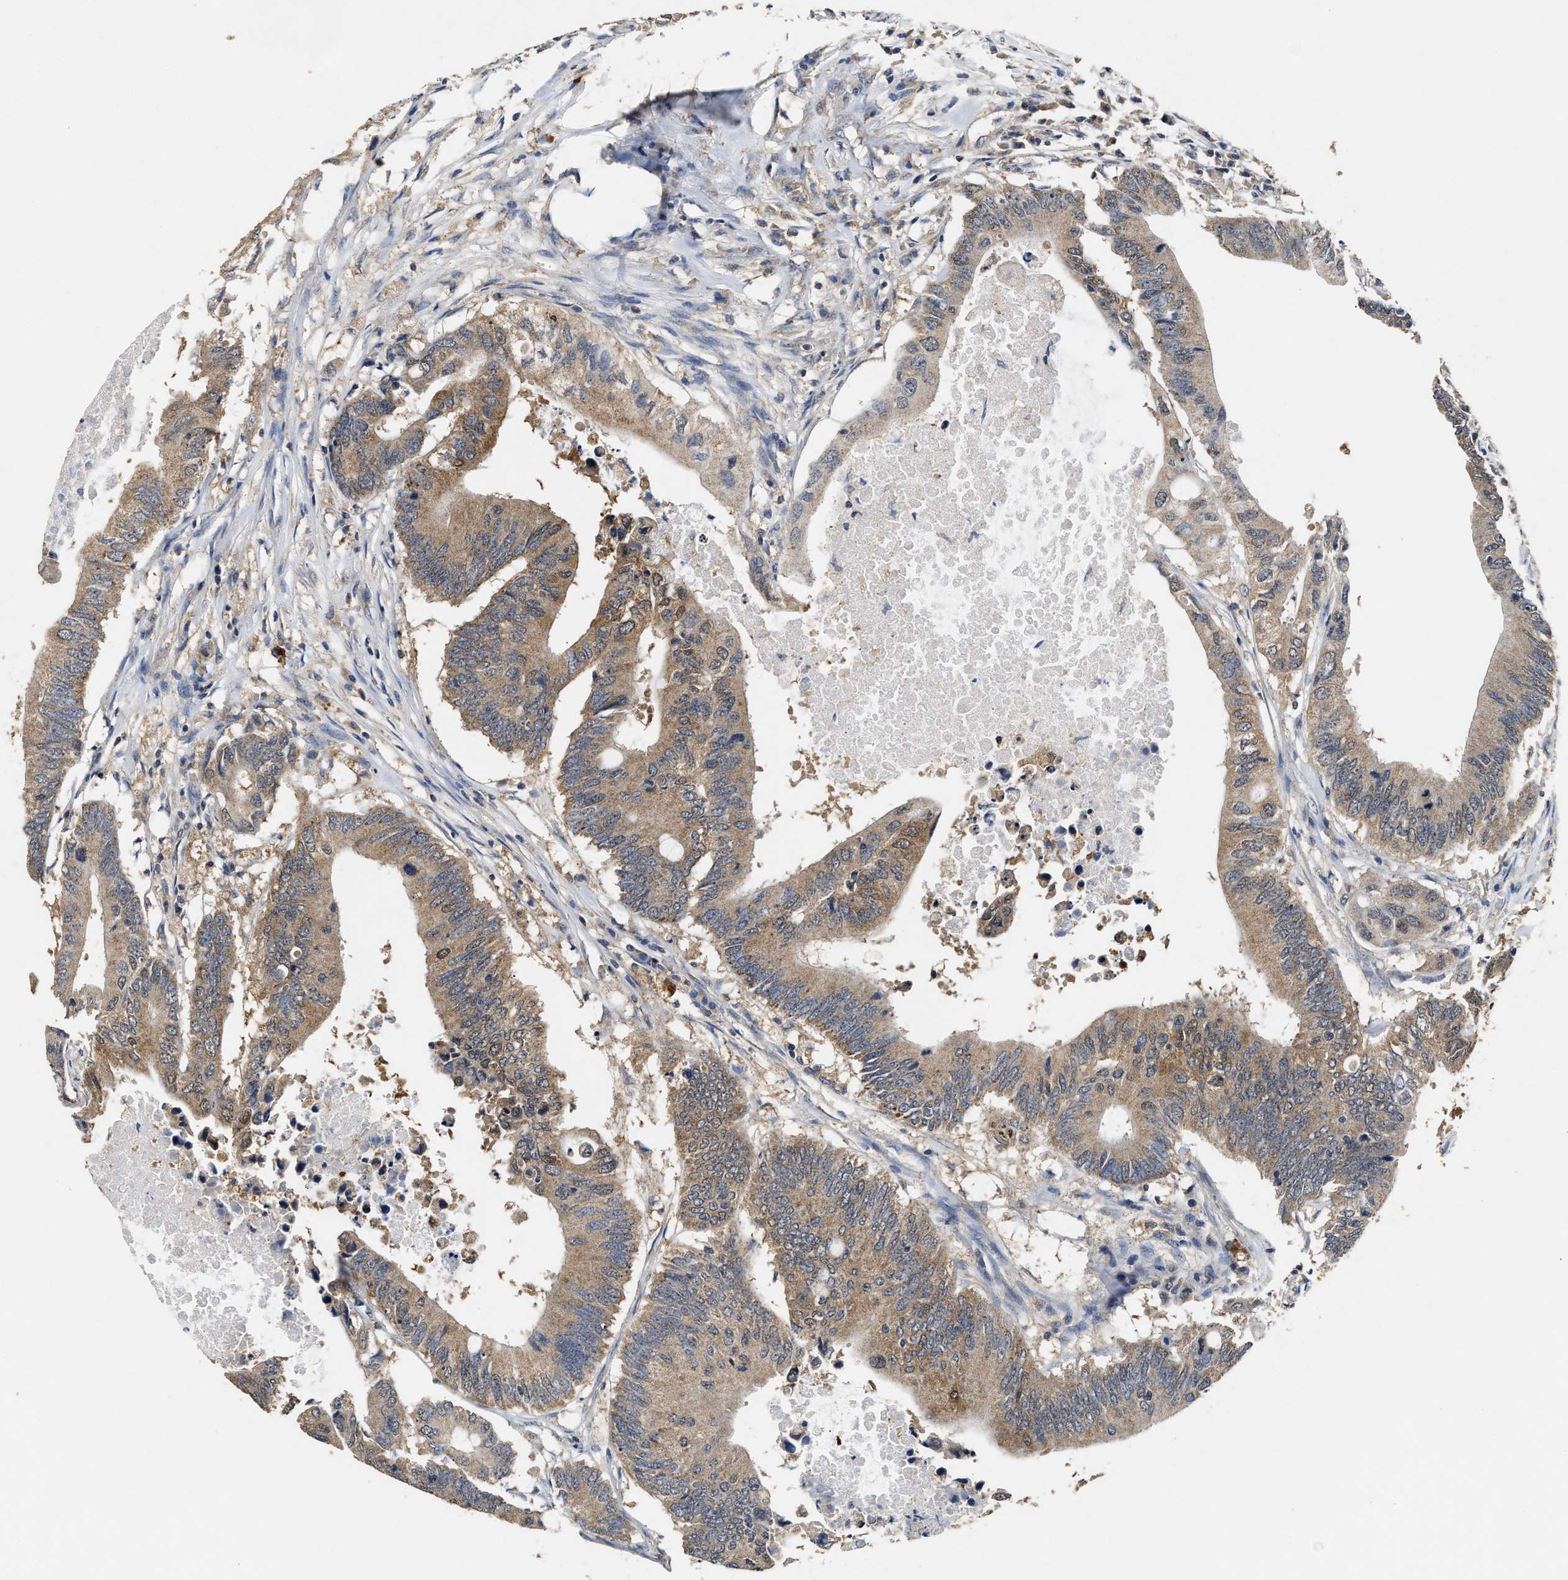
{"staining": {"intensity": "moderate", "quantity": ">75%", "location": "cytoplasmic/membranous"}, "tissue": "colorectal cancer", "cell_type": "Tumor cells", "image_type": "cancer", "snomed": [{"axis": "morphology", "description": "Adenocarcinoma, NOS"}, {"axis": "topography", "description": "Colon"}], "caption": "The photomicrograph reveals immunohistochemical staining of colorectal cancer (adenocarcinoma). There is moderate cytoplasmic/membranous positivity is seen in approximately >75% of tumor cells.", "gene": "ACAT2", "patient": {"sex": "male", "age": 71}}